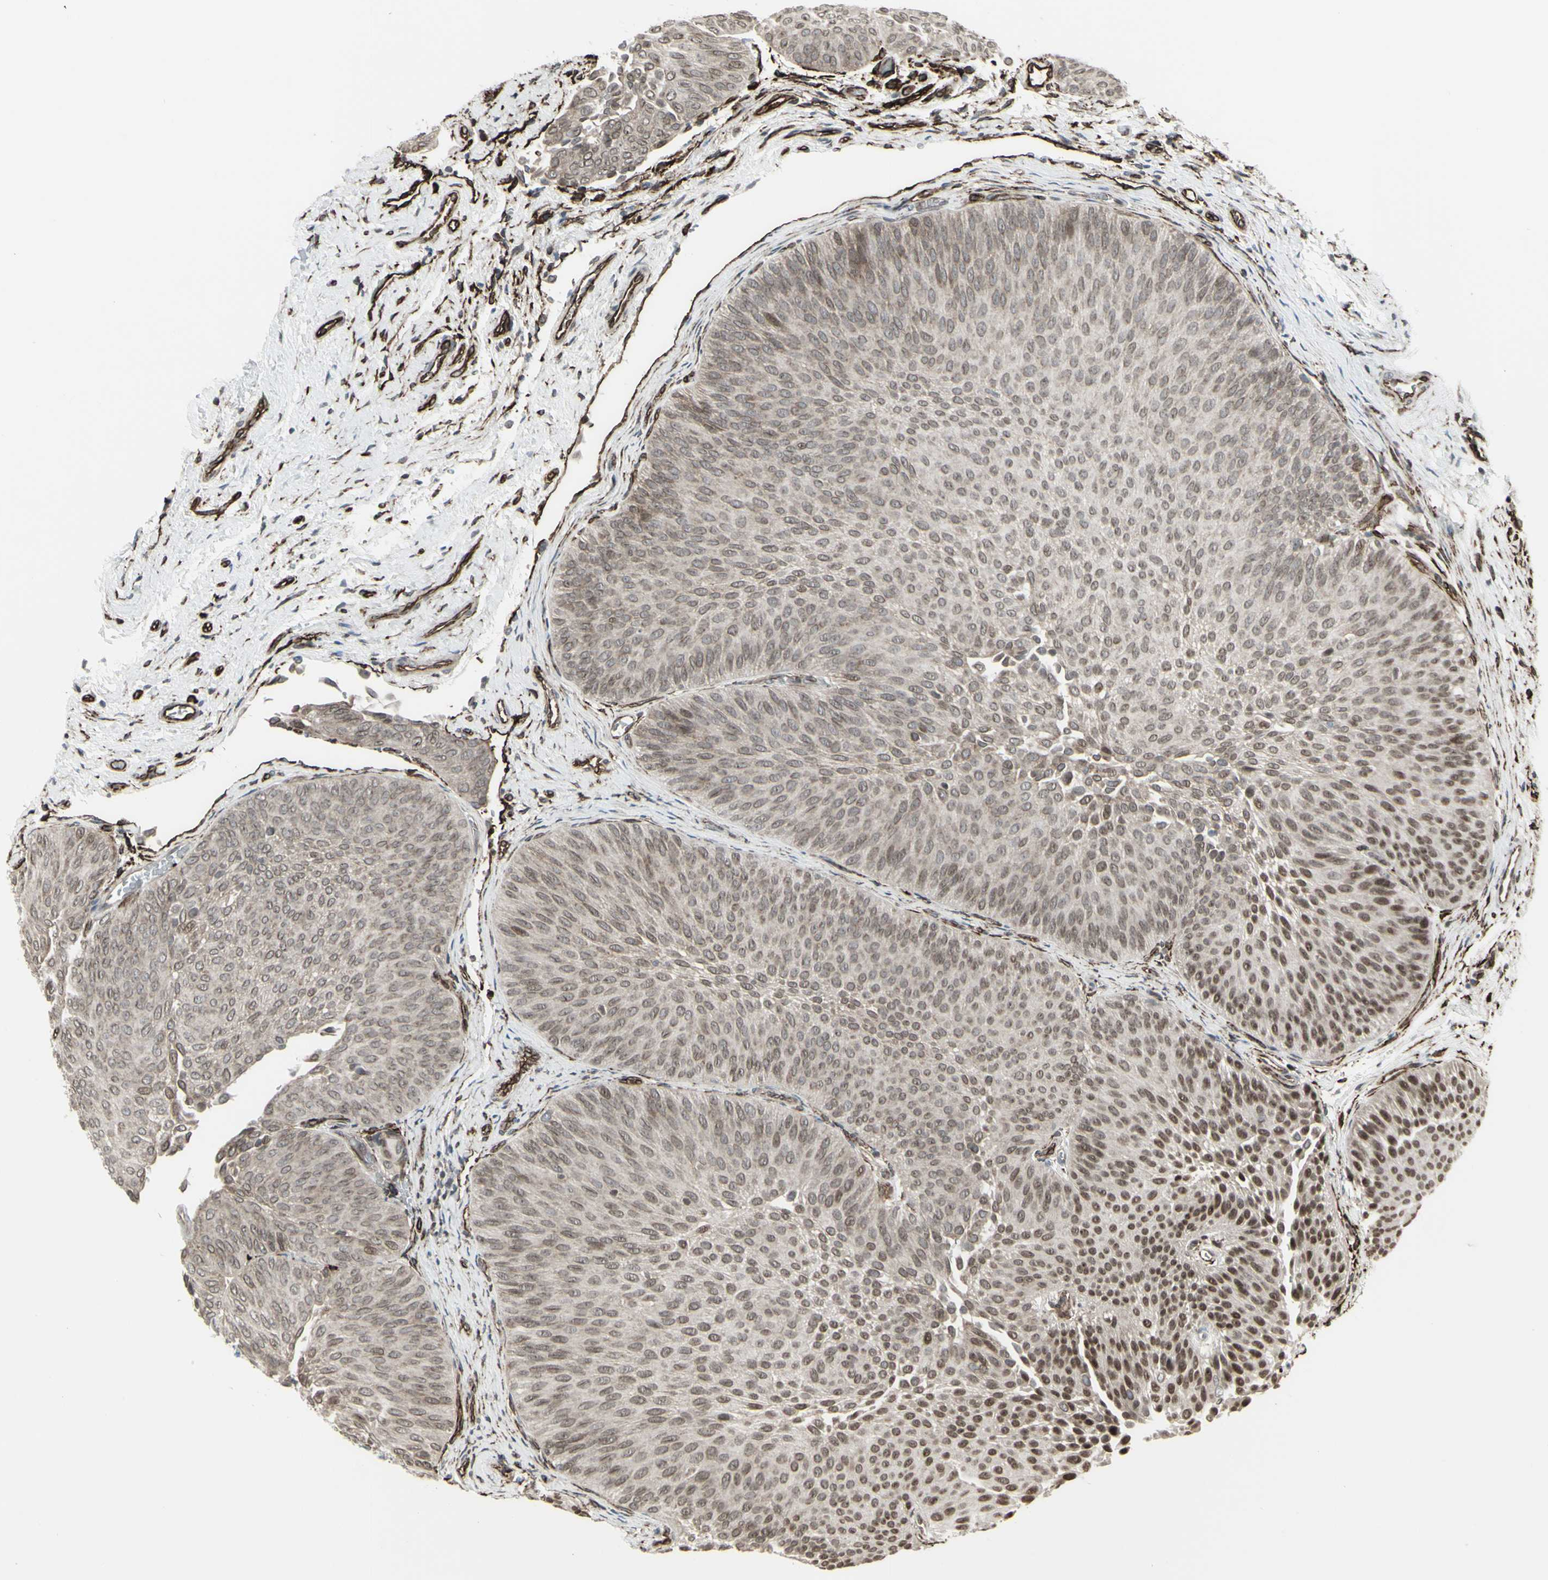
{"staining": {"intensity": "moderate", "quantity": "25%-75%", "location": "cytoplasmic/membranous,nuclear"}, "tissue": "urothelial cancer", "cell_type": "Tumor cells", "image_type": "cancer", "snomed": [{"axis": "morphology", "description": "Urothelial carcinoma, Low grade"}, {"axis": "topography", "description": "Urinary bladder"}], "caption": "This is a photomicrograph of immunohistochemistry staining of low-grade urothelial carcinoma, which shows moderate staining in the cytoplasmic/membranous and nuclear of tumor cells.", "gene": "DTX3L", "patient": {"sex": "female", "age": 60}}